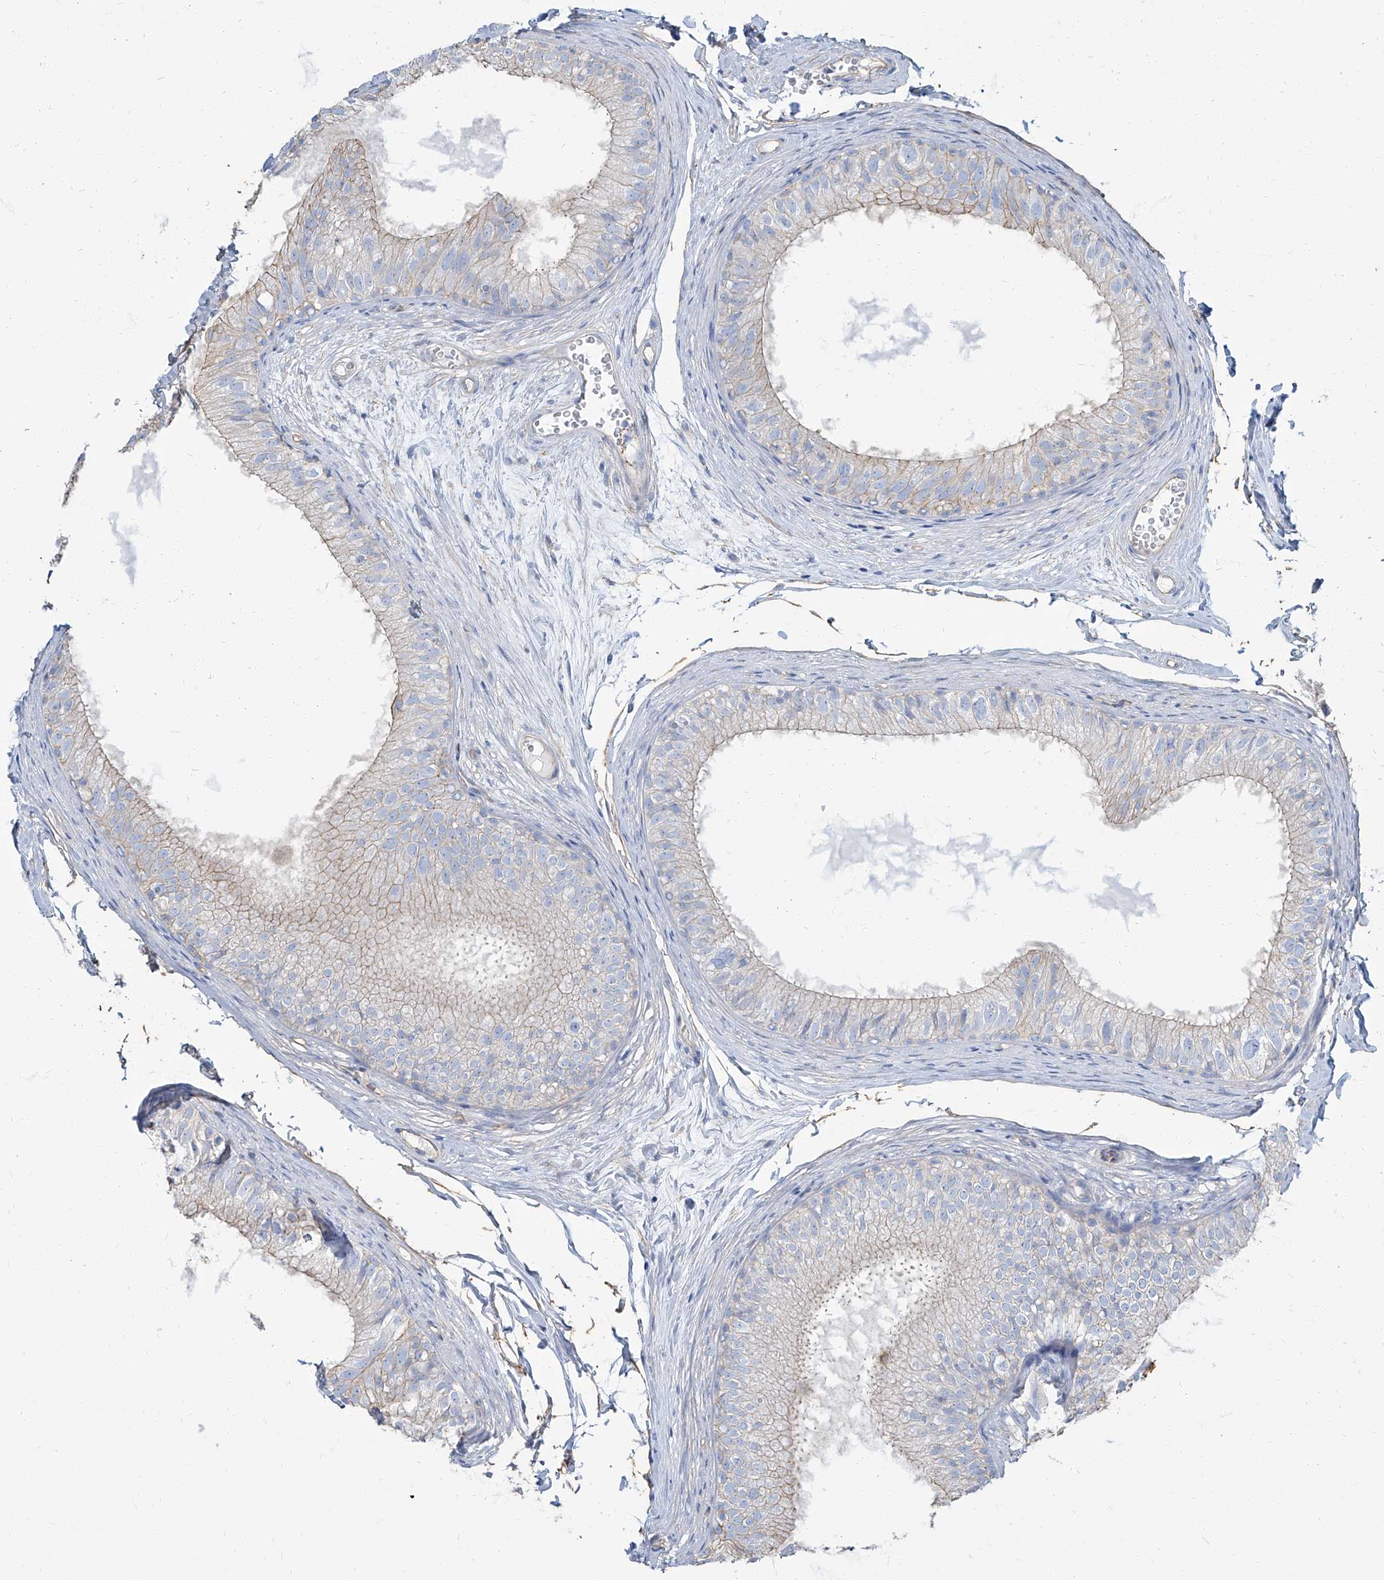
{"staining": {"intensity": "weak", "quantity": "25%-75%", "location": "cytoplasmic/membranous"}, "tissue": "epididymis", "cell_type": "Glandular cells", "image_type": "normal", "snomed": [{"axis": "morphology", "description": "Normal tissue, NOS"}, {"axis": "morphology", "description": "Seminoma in situ"}, {"axis": "topography", "description": "Testis"}, {"axis": "topography", "description": "Epididymis"}], "caption": "A brown stain labels weak cytoplasmic/membranous expression of a protein in glandular cells of unremarkable human epididymis. The protein of interest is stained brown, and the nuclei are stained in blue (DAB IHC with brightfield microscopy, high magnification).", "gene": "TXLNB", "patient": {"sex": "male", "age": 28}}